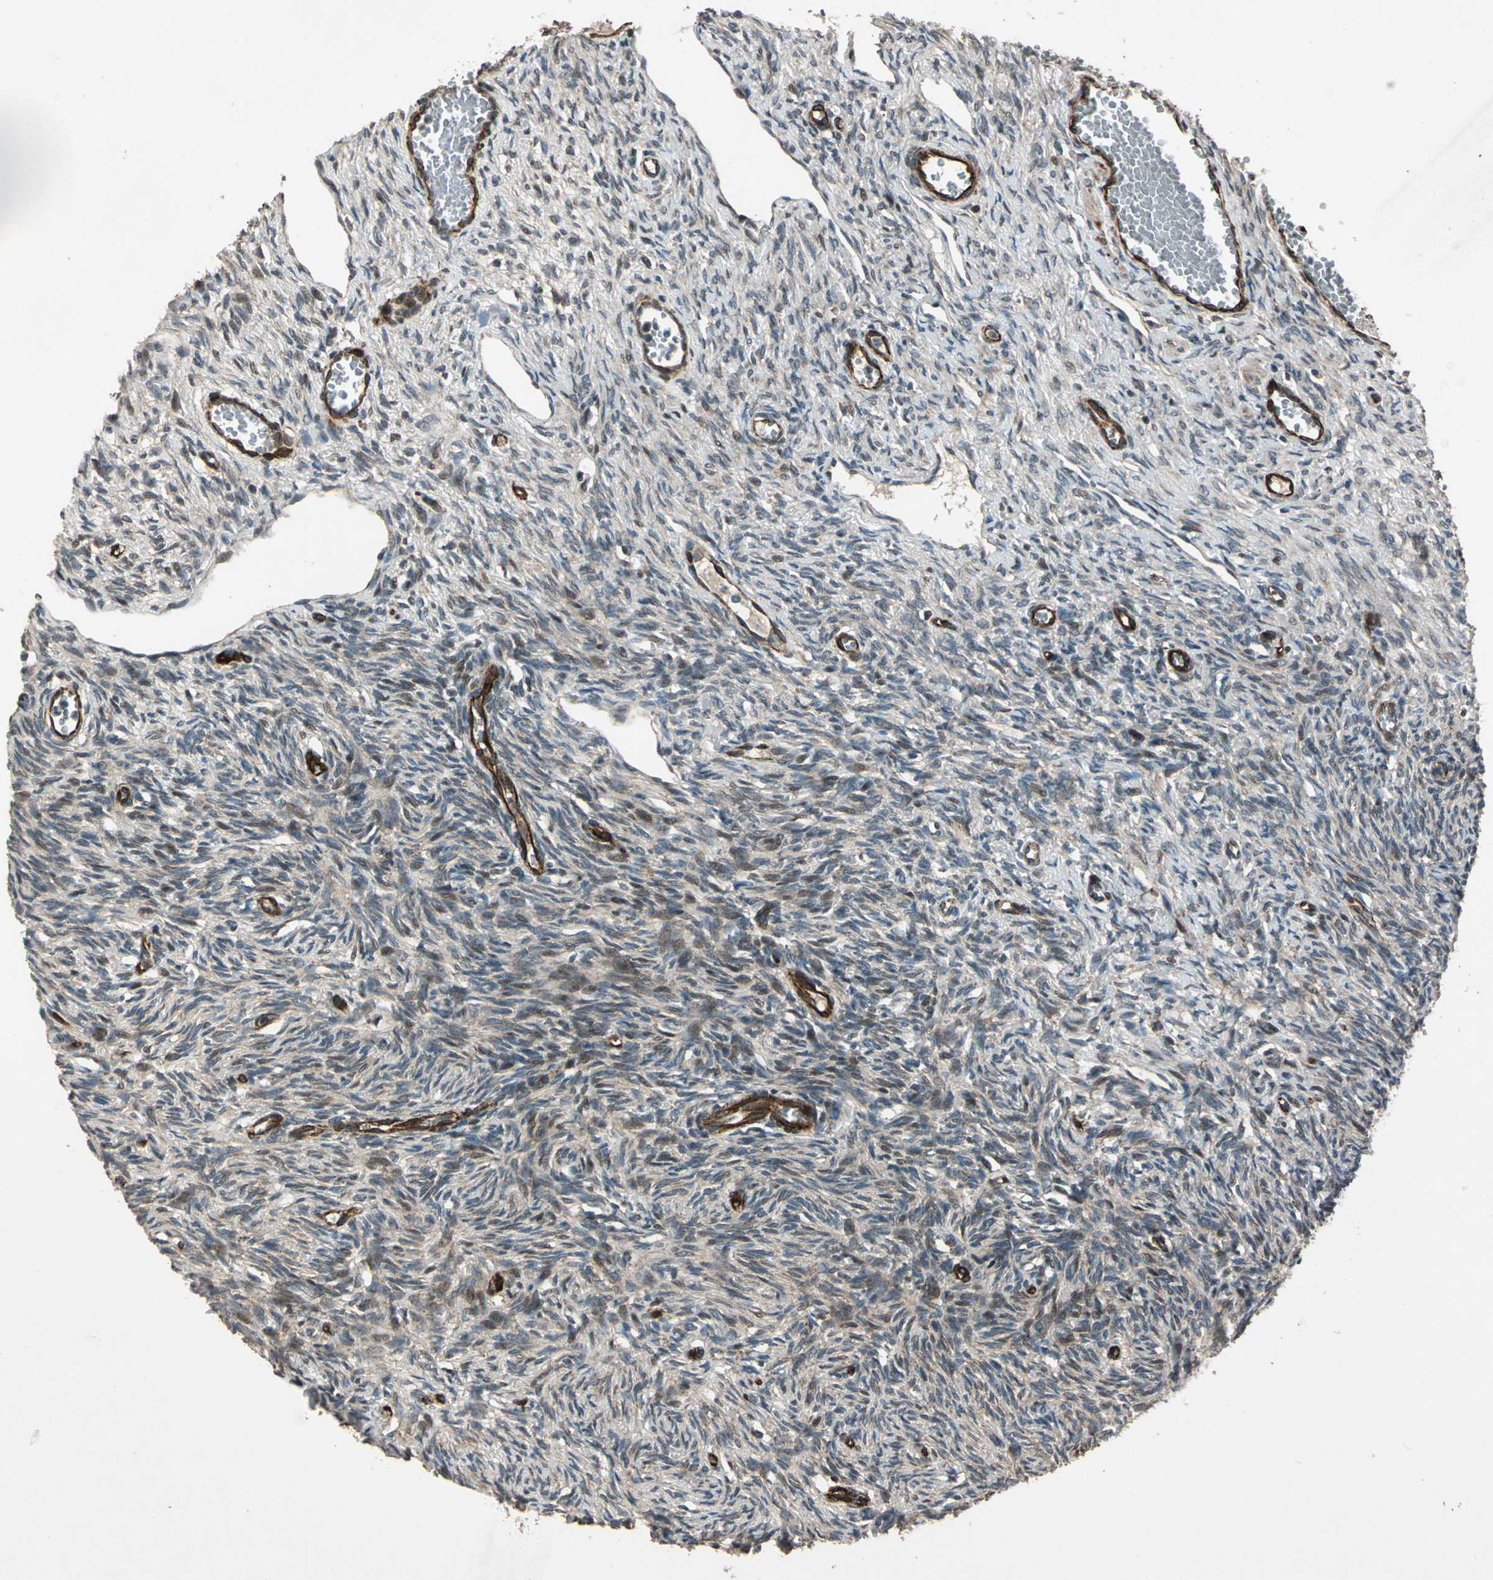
{"staining": {"intensity": "moderate", "quantity": "25%-75%", "location": "cytoplasmic/membranous,nuclear"}, "tissue": "ovary", "cell_type": "Ovarian stroma cells", "image_type": "normal", "snomed": [{"axis": "morphology", "description": "Normal tissue, NOS"}, {"axis": "topography", "description": "Ovary"}], "caption": "Immunohistochemical staining of unremarkable ovary reveals medium levels of moderate cytoplasmic/membranous,nuclear positivity in approximately 25%-75% of ovarian stroma cells.", "gene": "EXD2", "patient": {"sex": "female", "age": 33}}